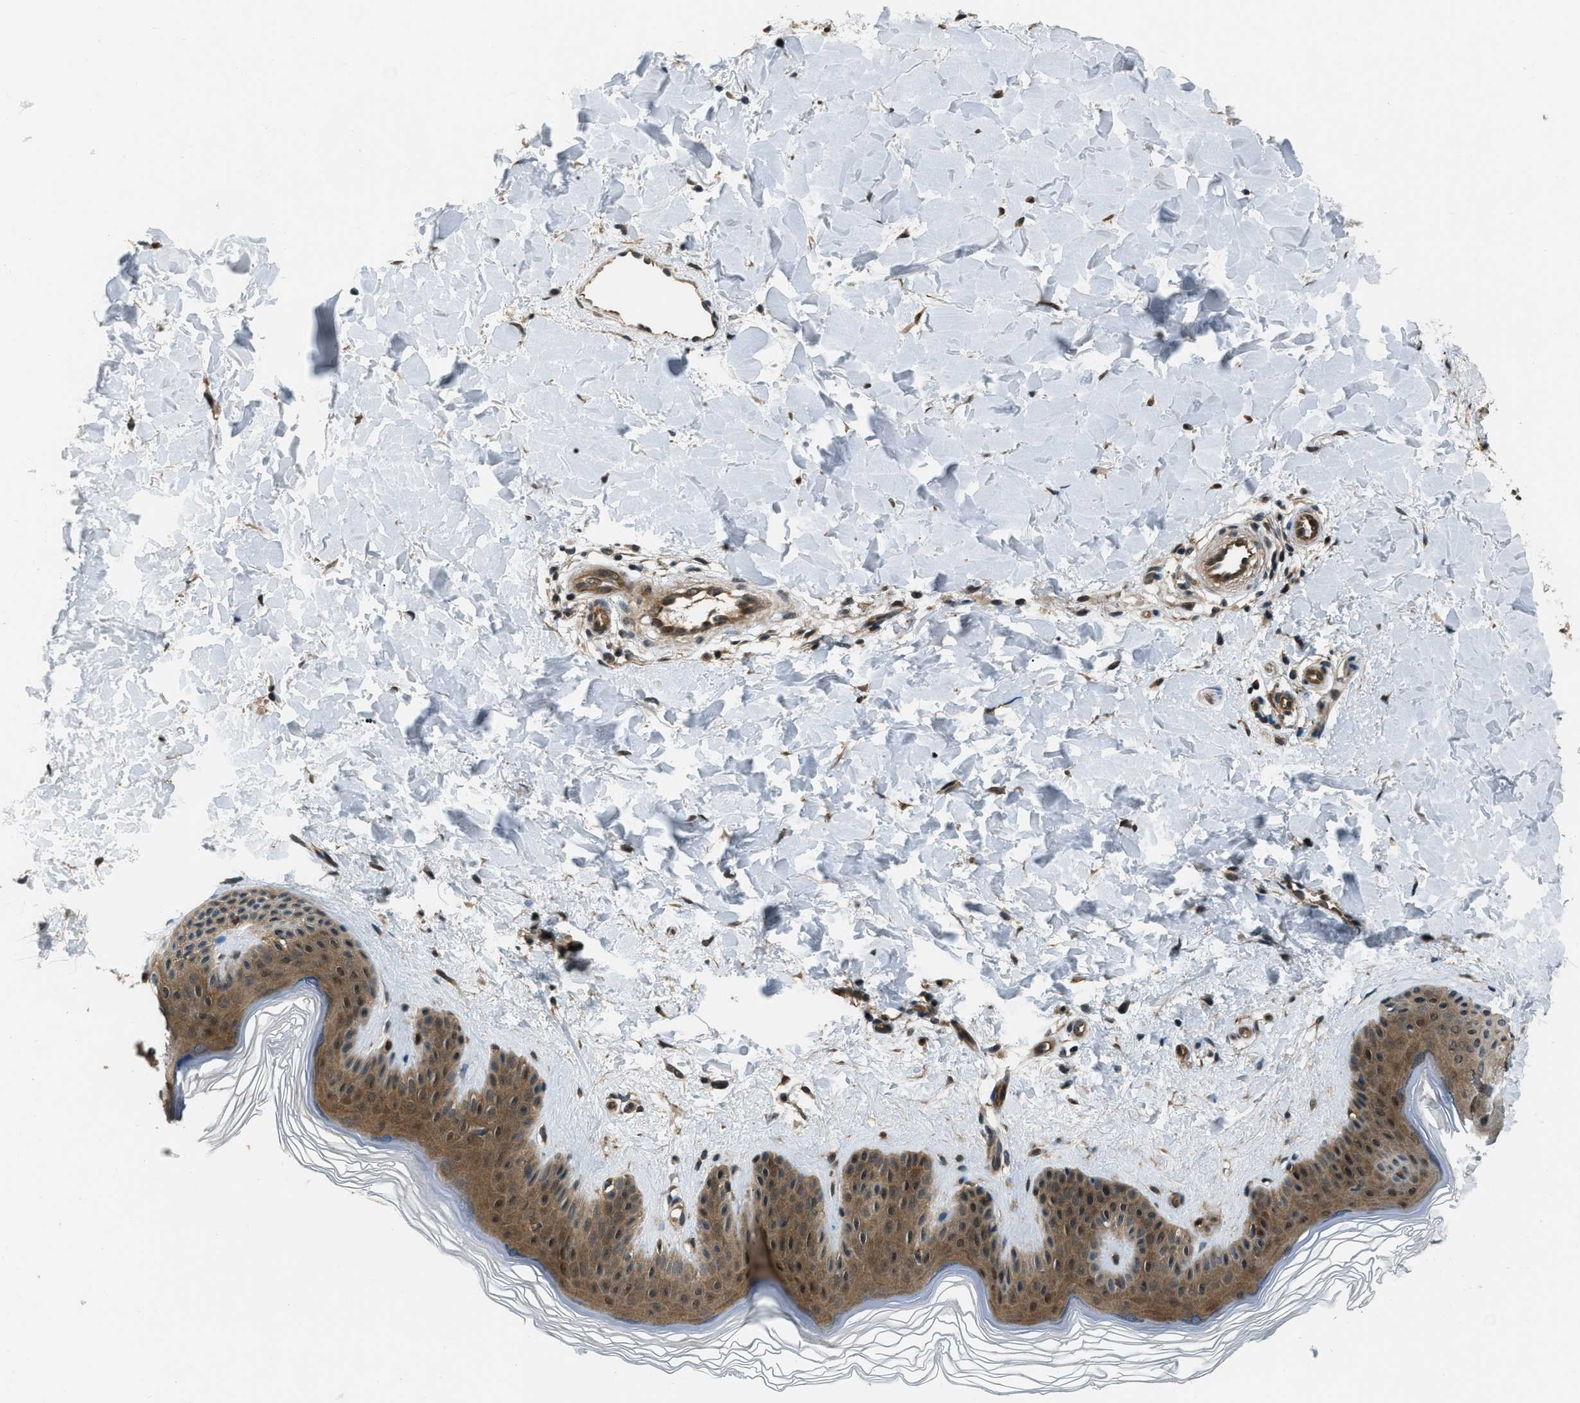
{"staining": {"intensity": "moderate", "quantity": ">75%", "location": "cytoplasmic/membranous"}, "tissue": "skin", "cell_type": "Fibroblasts", "image_type": "normal", "snomed": [{"axis": "morphology", "description": "Normal tissue, NOS"}, {"axis": "morphology", "description": "Malignant melanoma, Metastatic site"}, {"axis": "topography", "description": "Skin"}], "caption": "Immunohistochemical staining of benign skin reveals >75% levels of moderate cytoplasmic/membranous protein staining in approximately >75% of fibroblasts. (Brightfield microscopy of DAB IHC at high magnification).", "gene": "NUDCD3", "patient": {"sex": "male", "age": 41}}